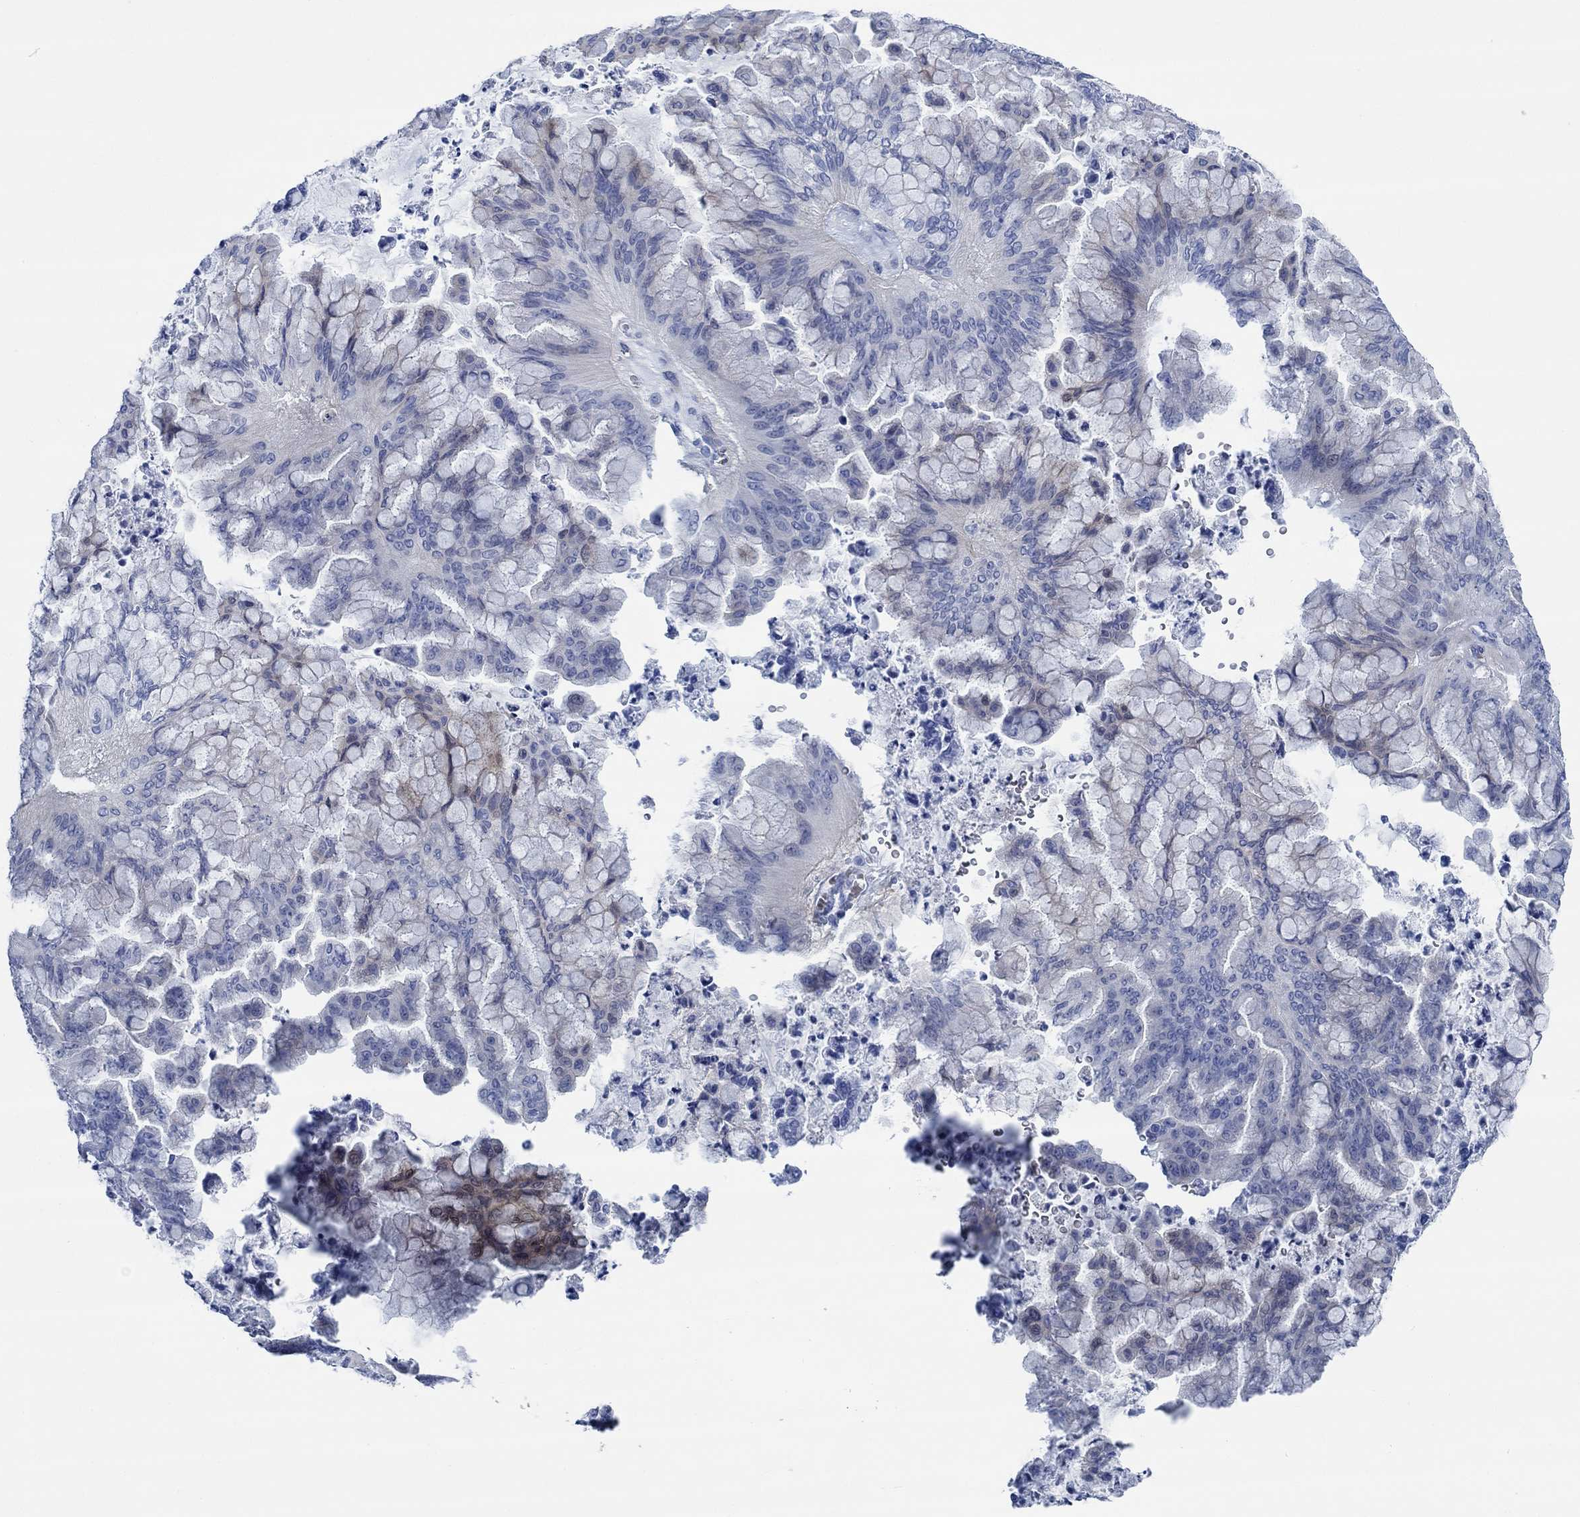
{"staining": {"intensity": "negative", "quantity": "none", "location": "none"}, "tissue": "ovarian cancer", "cell_type": "Tumor cells", "image_type": "cancer", "snomed": [{"axis": "morphology", "description": "Cystadenocarcinoma, mucinous, NOS"}, {"axis": "topography", "description": "Ovary"}], "caption": "This is an IHC micrograph of mucinous cystadenocarcinoma (ovarian). There is no staining in tumor cells.", "gene": "SVEP1", "patient": {"sex": "female", "age": 67}}